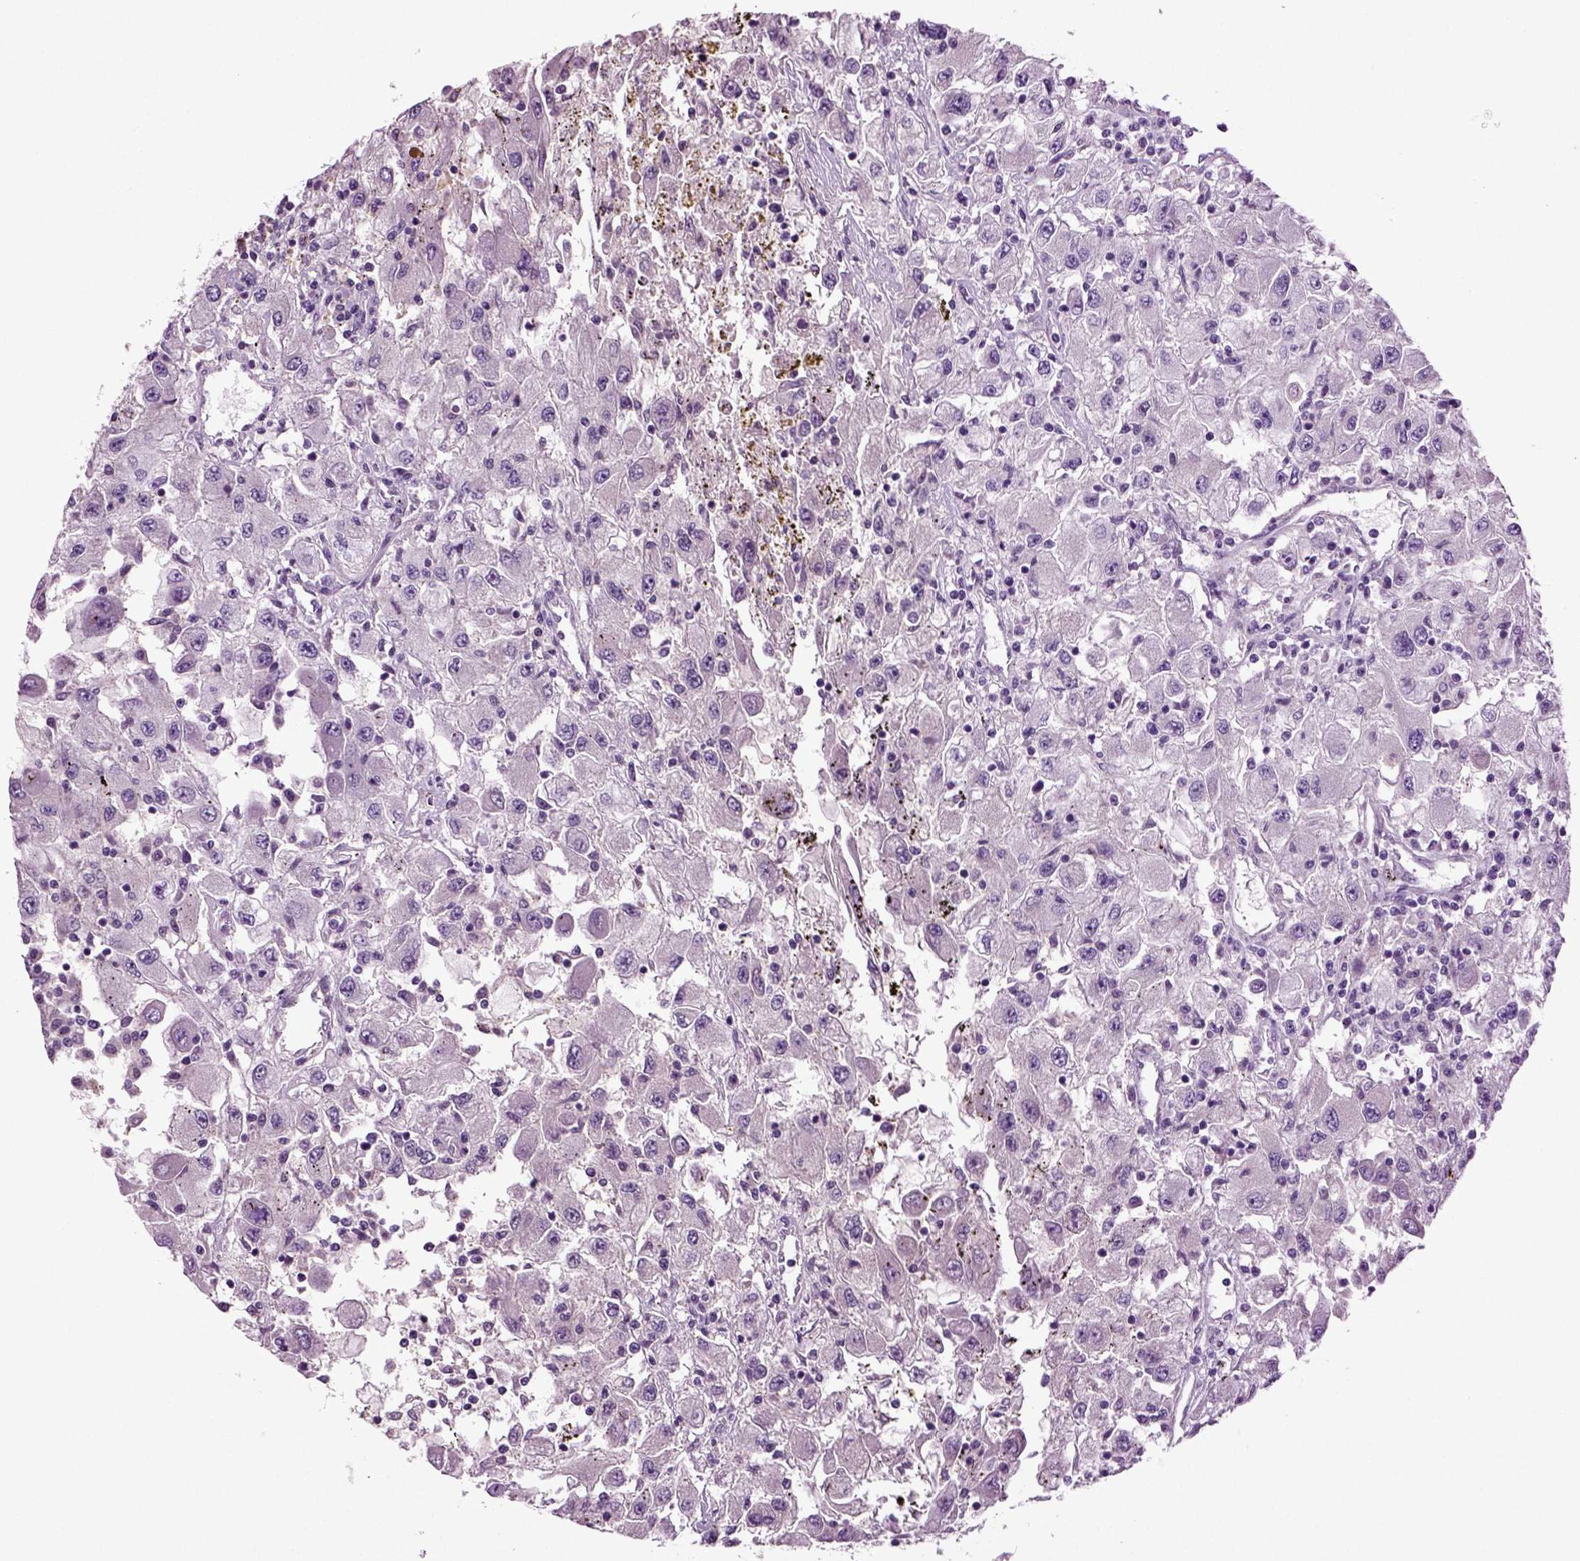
{"staining": {"intensity": "negative", "quantity": "none", "location": "none"}, "tissue": "renal cancer", "cell_type": "Tumor cells", "image_type": "cancer", "snomed": [{"axis": "morphology", "description": "Adenocarcinoma, NOS"}, {"axis": "topography", "description": "Kidney"}], "caption": "A micrograph of renal cancer (adenocarcinoma) stained for a protein exhibits no brown staining in tumor cells.", "gene": "FGF11", "patient": {"sex": "female", "age": 67}}